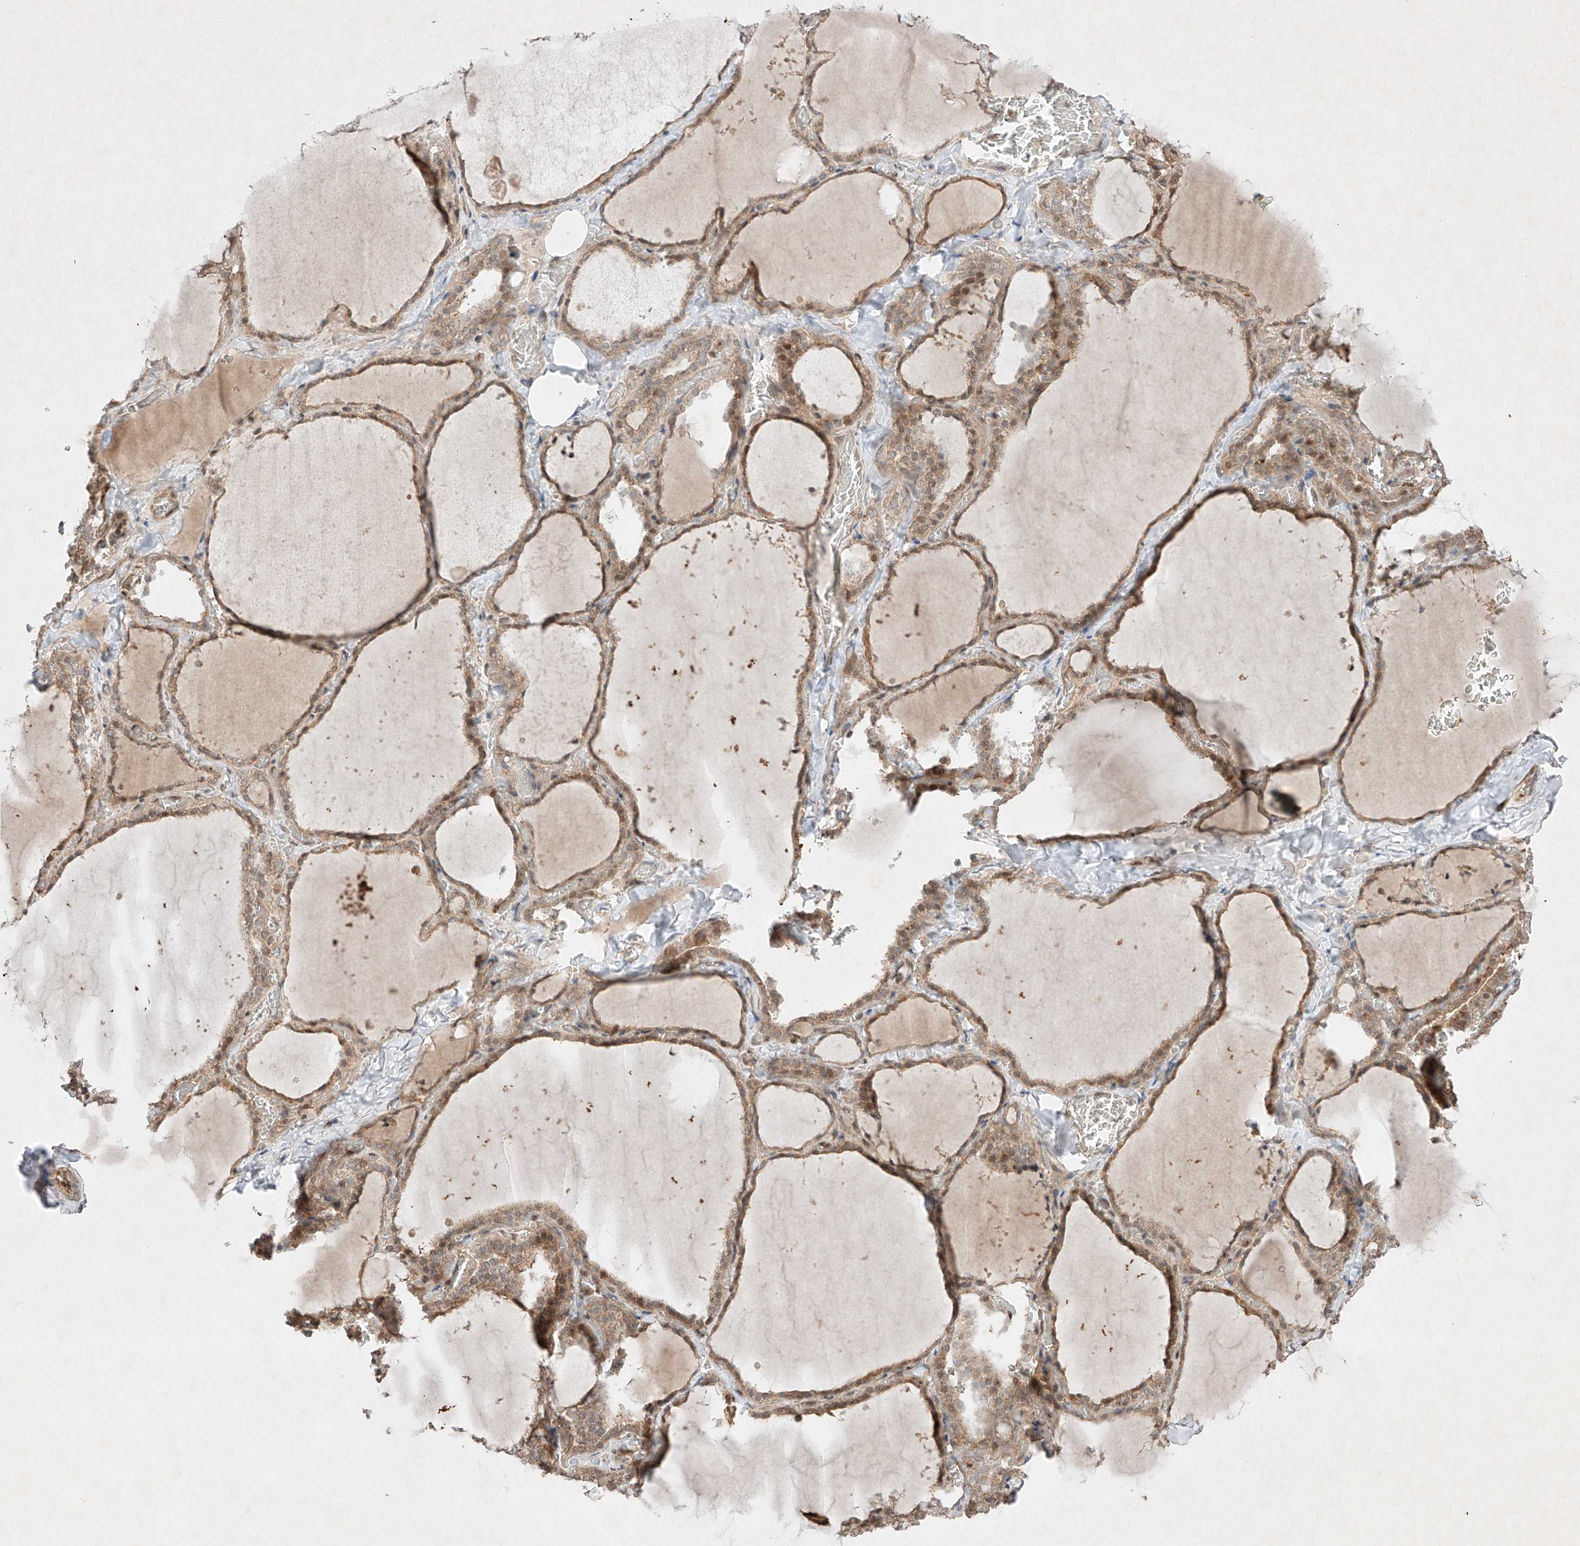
{"staining": {"intensity": "moderate", "quantity": "25%-75%", "location": "cytoplasmic/membranous"}, "tissue": "thyroid gland", "cell_type": "Glandular cells", "image_type": "normal", "snomed": [{"axis": "morphology", "description": "Normal tissue, NOS"}, {"axis": "topography", "description": "Thyroid gland"}], "caption": "Protein staining of unremarkable thyroid gland reveals moderate cytoplasmic/membranous expression in approximately 25%-75% of glandular cells.", "gene": "RNF31", "patient": {"sex": "female", "age": 22}}